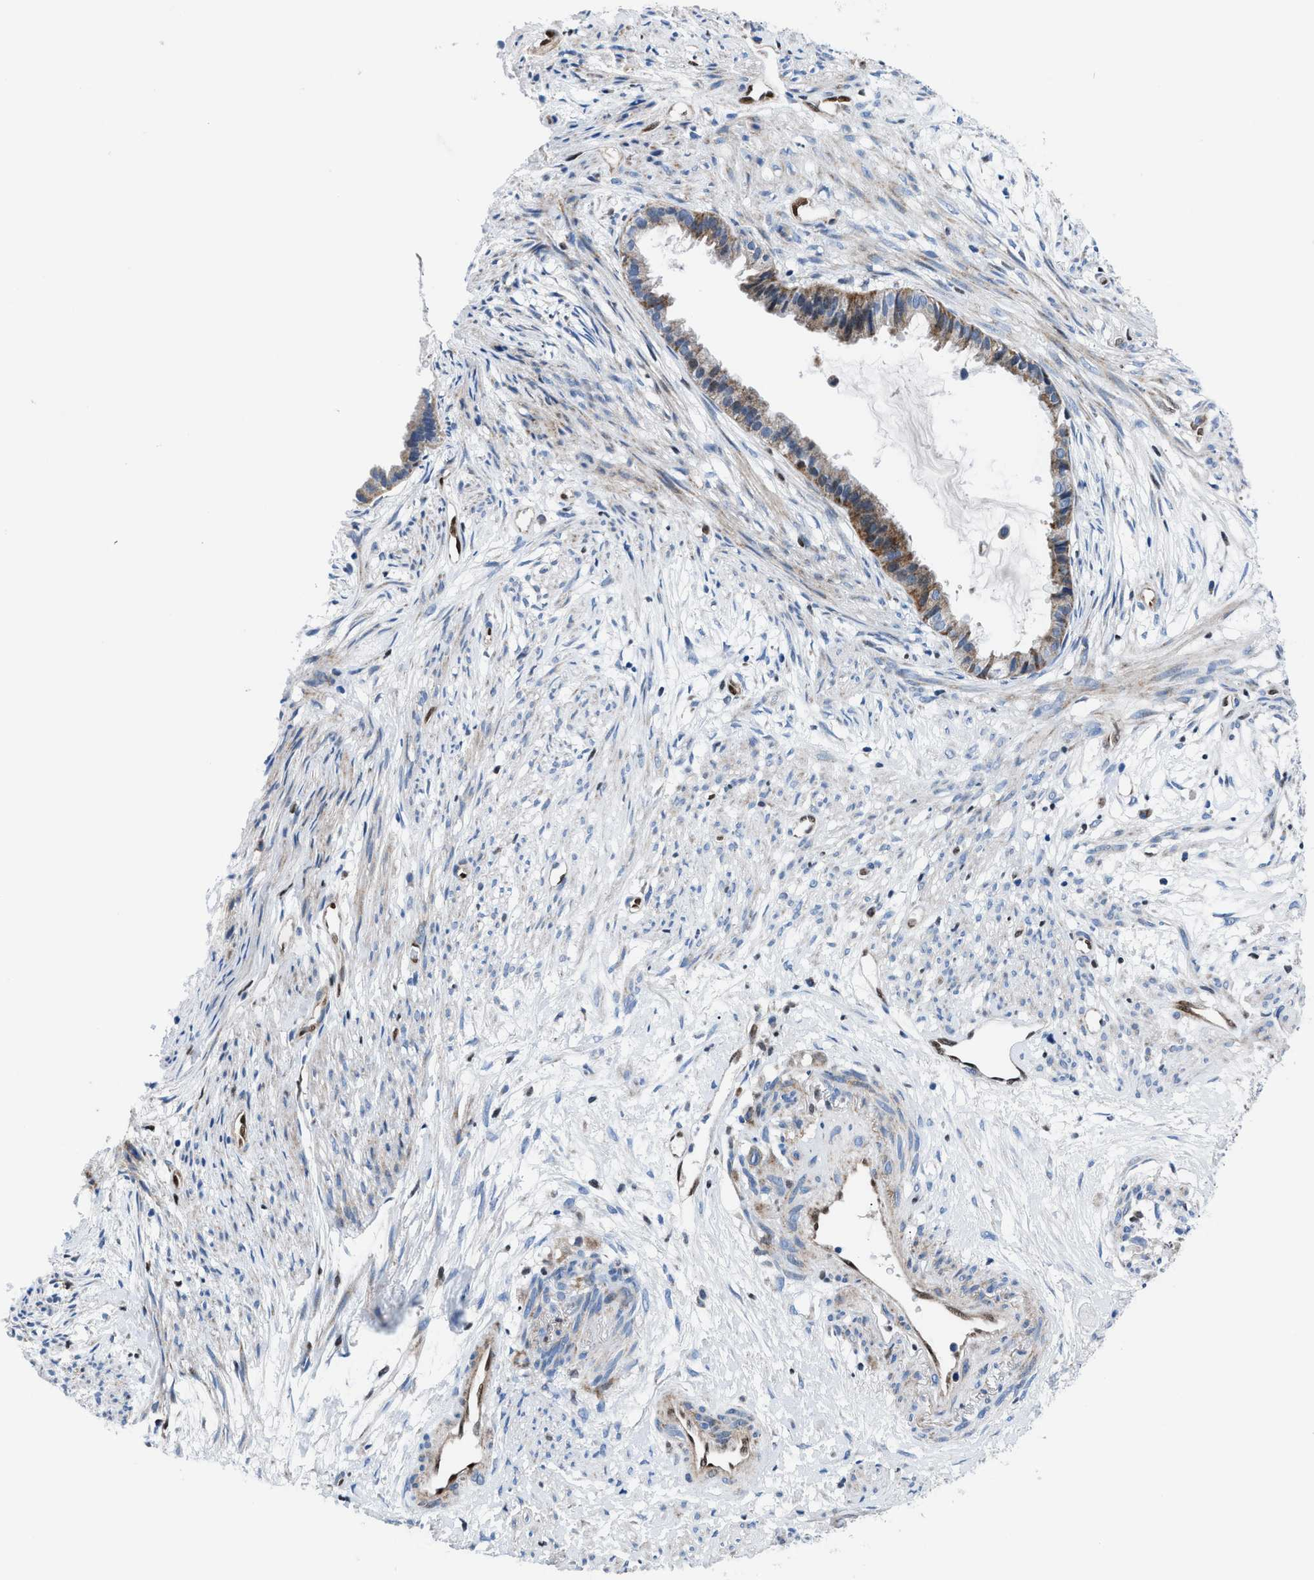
{"staining": {"intensity": "moderate", "quantity": "25%-75%", "location": "cytoplasmic/membranous"}, "tissue": "cervical cancer", "cell_type": "Tumor cells", "image_type": "cancer", "snomed": [{"axis": "morphology", "description": "Normal tissue, NOS"}, {"axis": "morphology", "description": "Adenocarcinoma, NOS"}, {"axis": "topography", "description": "Cervix"}, {"axis": "topography", "description": "Endometrium"}], "caption": "Cervical adenocarcinoma tissue demonstrates moderate cytoplasmic/membranous expression in about 25%-75% of tumor cells The protein is stained brown, and the nuclei are stained in blue (DAB (3,3'-diaminobenzidine) IHC with brightfield microscopy, high magnification).", "gene": "LMO2", "patient": {"sex": "female", "age": 86}}